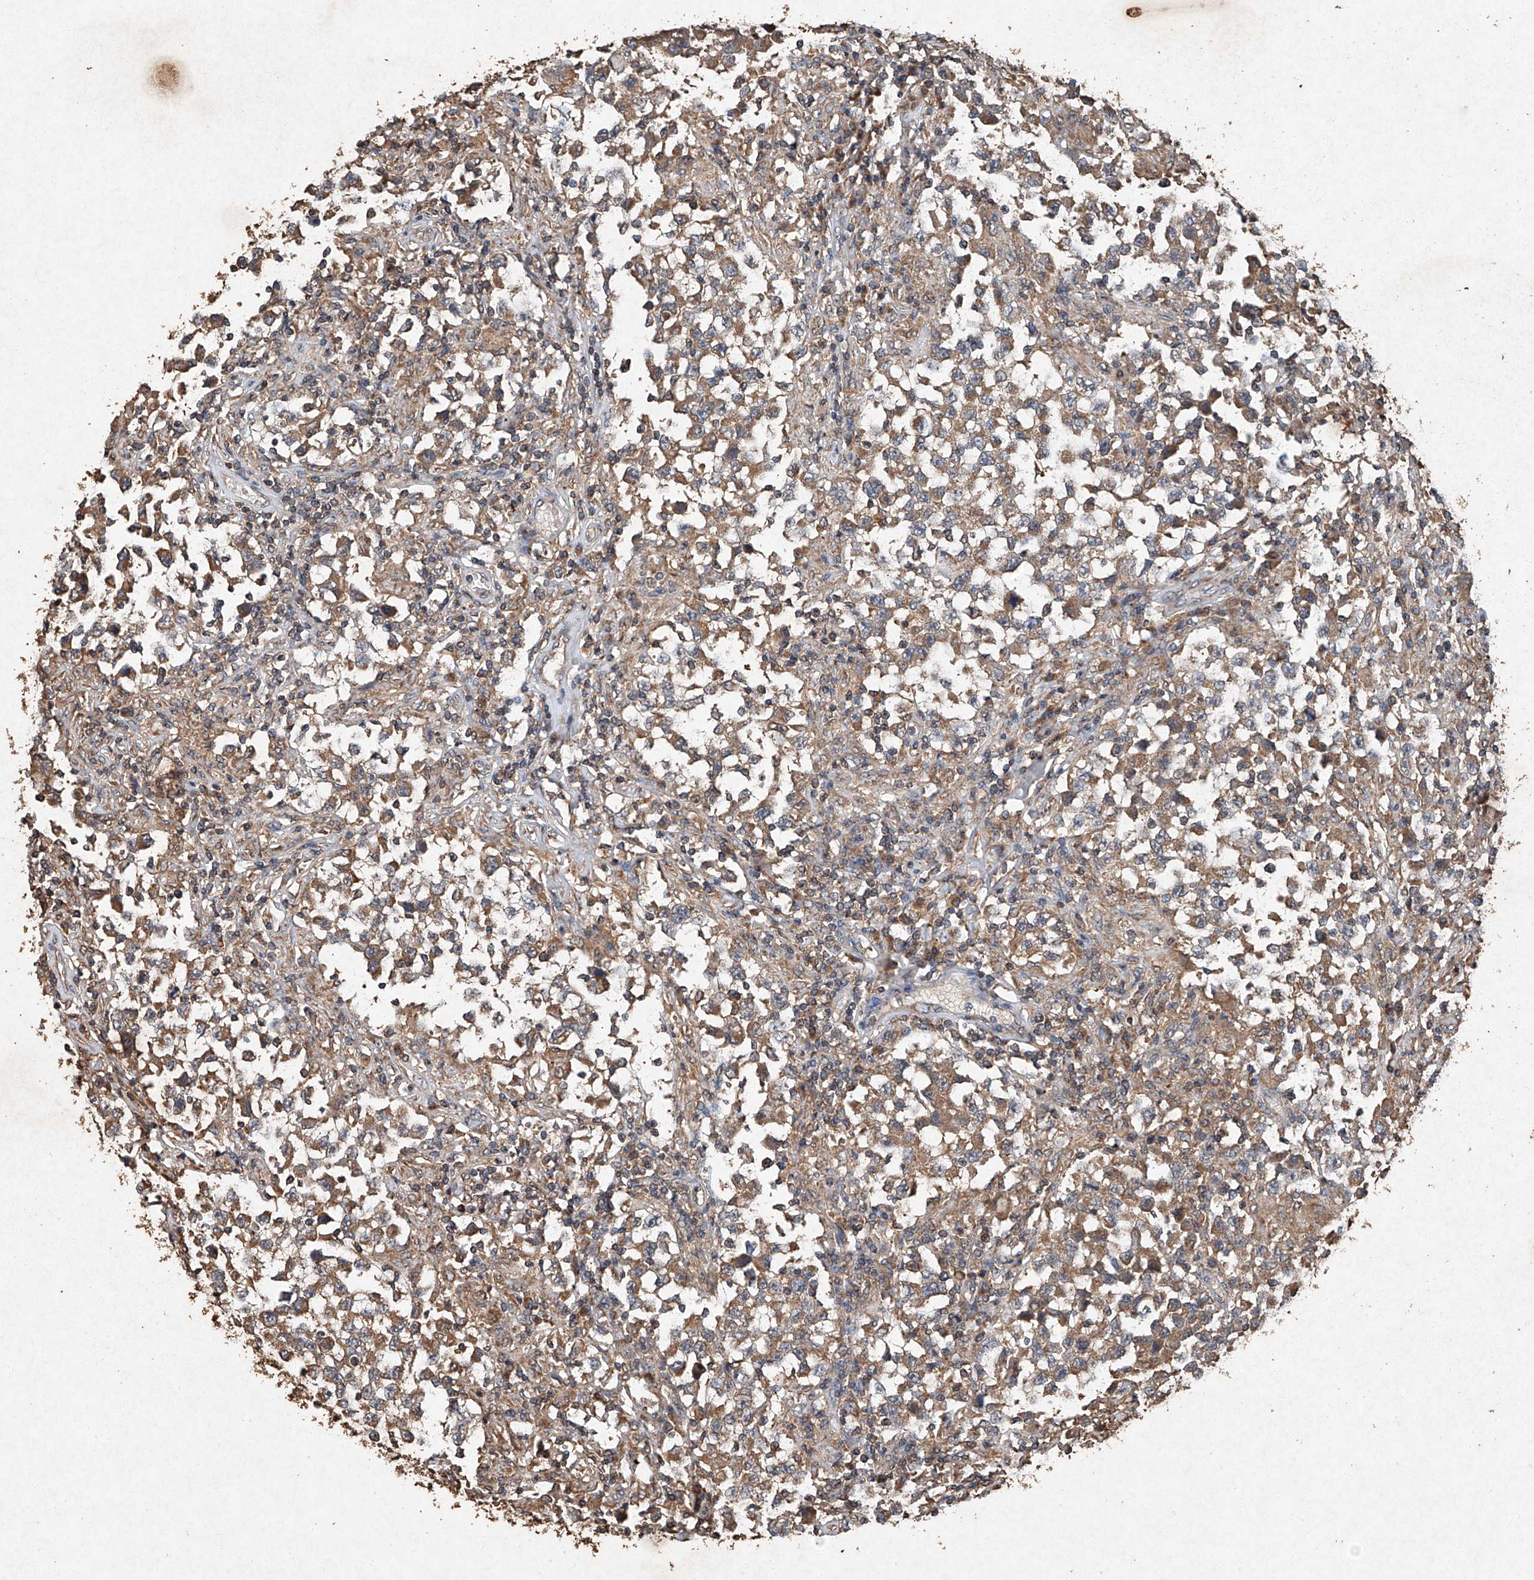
{"staining": {"intensity": "moderate", "quantity": ">75%", "location": "cytoplasmic/membranous"}, "tissue": "testis cancer", "cell_type": "Tumor cells", "image_type": "cancer", "snomed": [{"axis": "morphology", "description": "Carcinoma, Embryonal, NOS"}, {"axis": "topography", "description": "Testis"}], "caption": "Testis embryonal carcinoma stained for a protein reveals moderate cytoplasmic/membranous positivity in tumor cells. (Brightfield microscopy of DAB IHC at high magnification).", "gene": "STK3", "patient": {"sex": "male", "age": 21}}